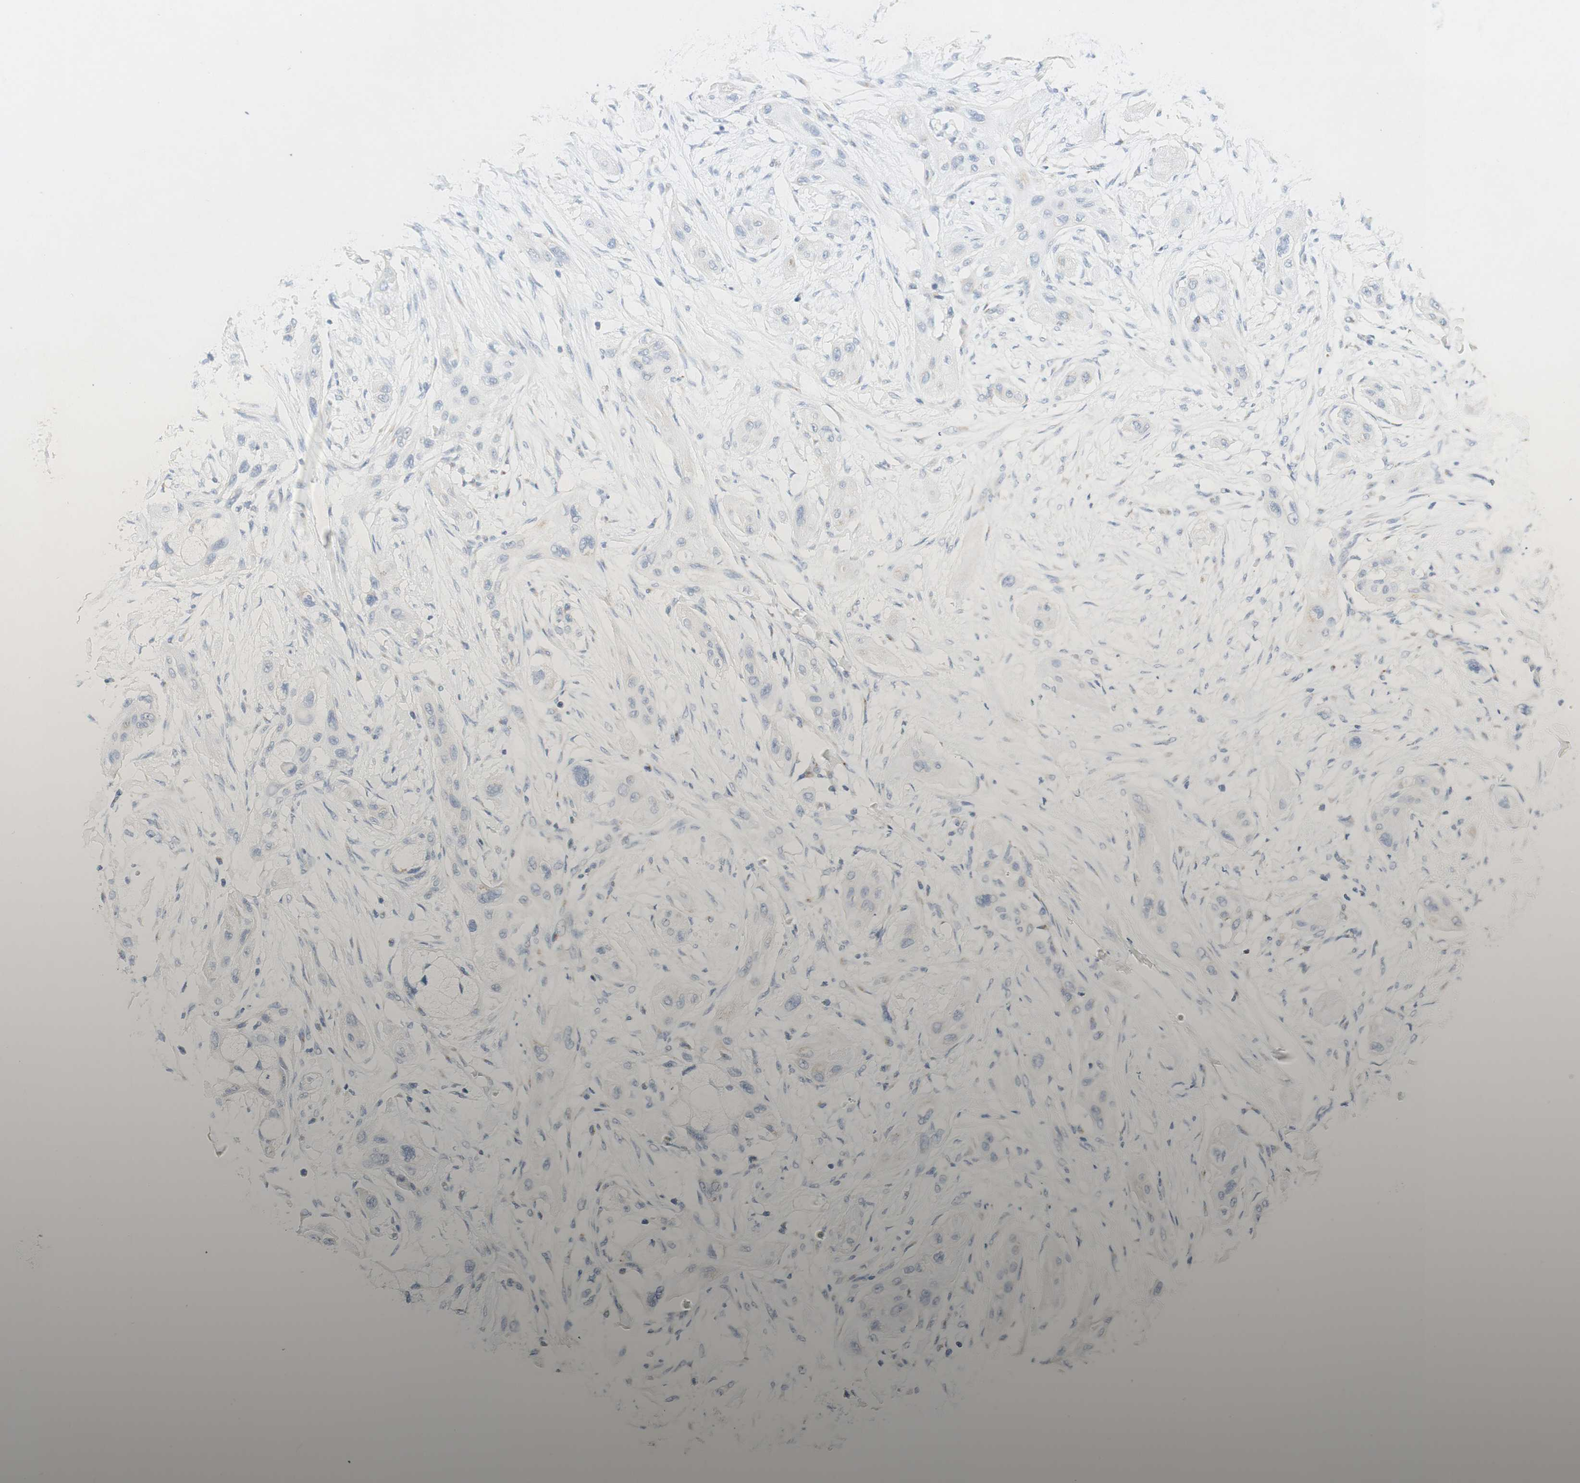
{"staining": {"intensity": "negative", "quantity": "none", "location": "none"}, "tissue": "lung cancer", "cell_type": "Tumor cells", "image_type": "cancer", "snomed": [{"axis": "morphology", "description": "Squamous cell carcinoma, NOS"}, {"axis": "topography", "description": "Lung"}], "caption": "DAB immunohistochemical staining of human lung squamous cell carcinoma reveals no significant staining in tumor cells.", "gene": "MANEA", "patient": {"sex": "female", "age": 47}}